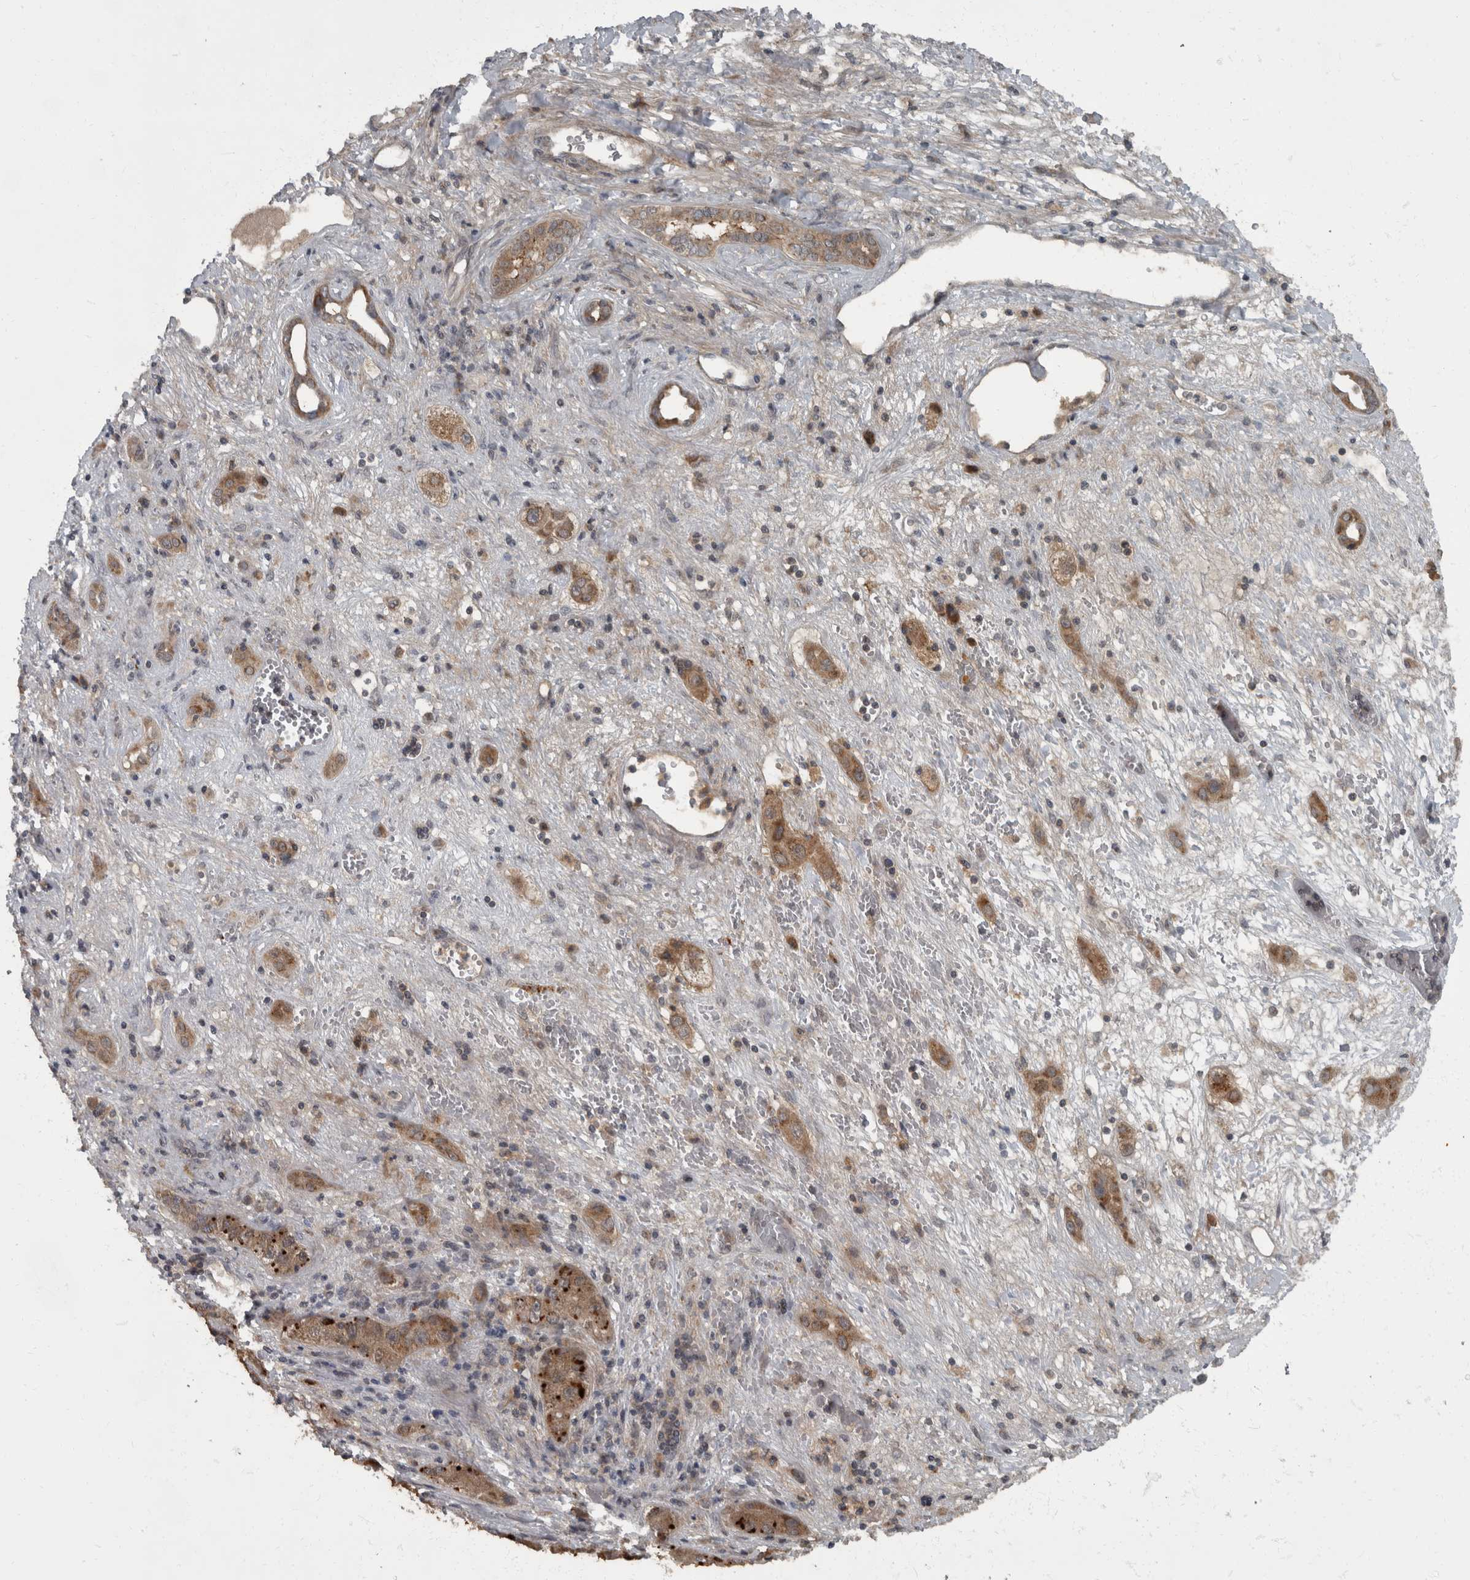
{"staining": {"intensity": "moderate", "quantity": ">75%", "location": "cytoplasmic/membranous"}, "tissue": "liver cancer", "cell_type": "Tumor cells", "image_type": "cancer", "snomed": [{"axis": "morphology", "description": "Carcinoma, Hepatocellular, NOS"}, {"axis": "topography", "description": "Liver"}], "caption": "A micrograph of human liver cancer stained for a protein shows moderate cytoplasmic/membranous brown staining in tumor cells. (Brightfield microscopy of DAB IHC at high magnification).", "gene": "RABGGTB", "patient": {"sex": "female", "age": 73}}